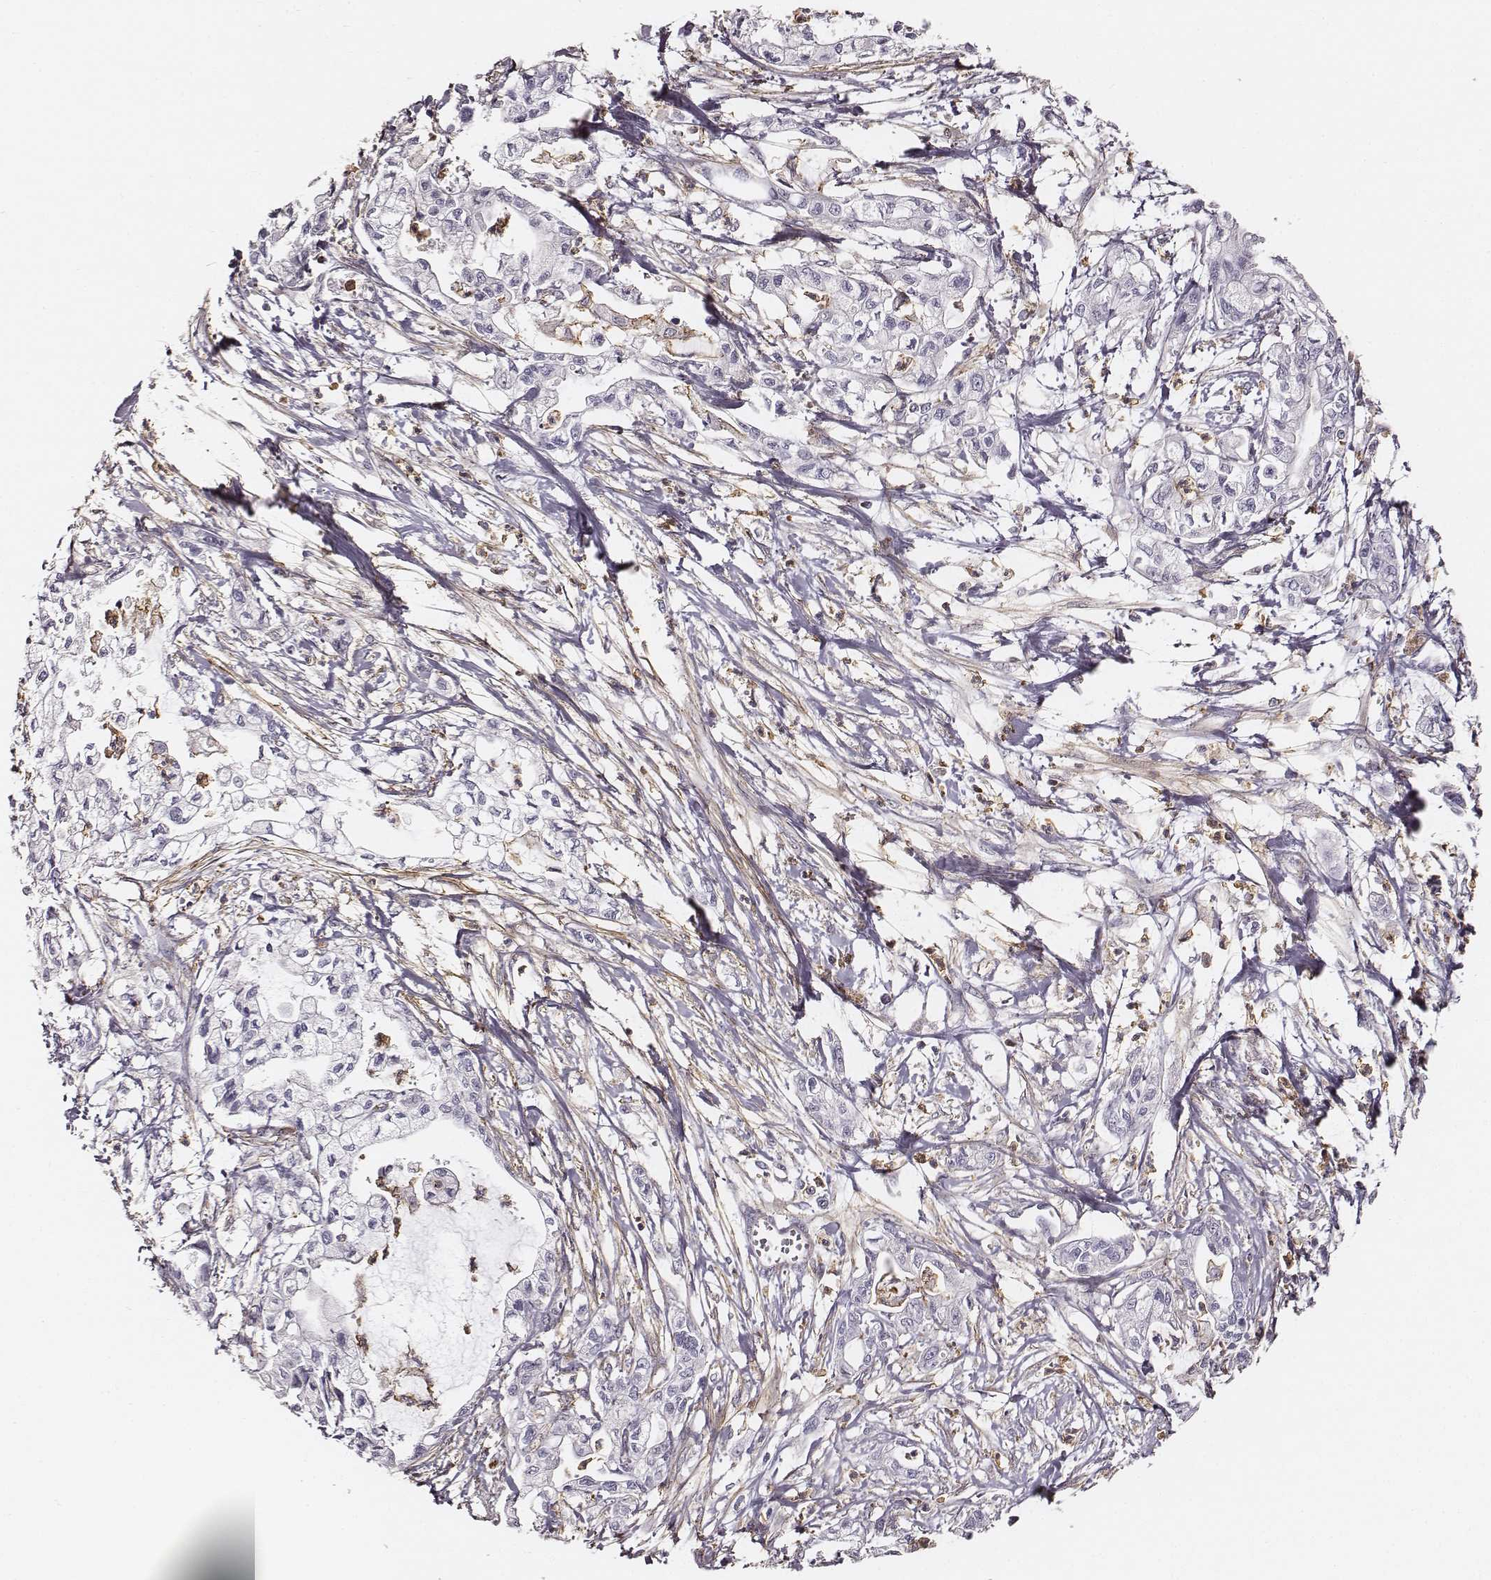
{"staining": {"intensity": "negative", "quantity": "none", "location": "none"}, "tissue": "pancreatic cancer", "cell_type": "Tumor cells", "image_type": "cancer", "snomed": [{"axis": "morphology", "description": "Adenocarcinoma, NOS"}, {"axis": "topography", "description": "Pancreas"}], "caption": "Tumor cells show no significant protein staining in pancreatic adenocarcinoma. The staining is performed using DAB brown chromogen with nuclei counter-stained in using hematoxylin.", "gene": "ZYX", "patient": {"sex": "male", "age": 54}}